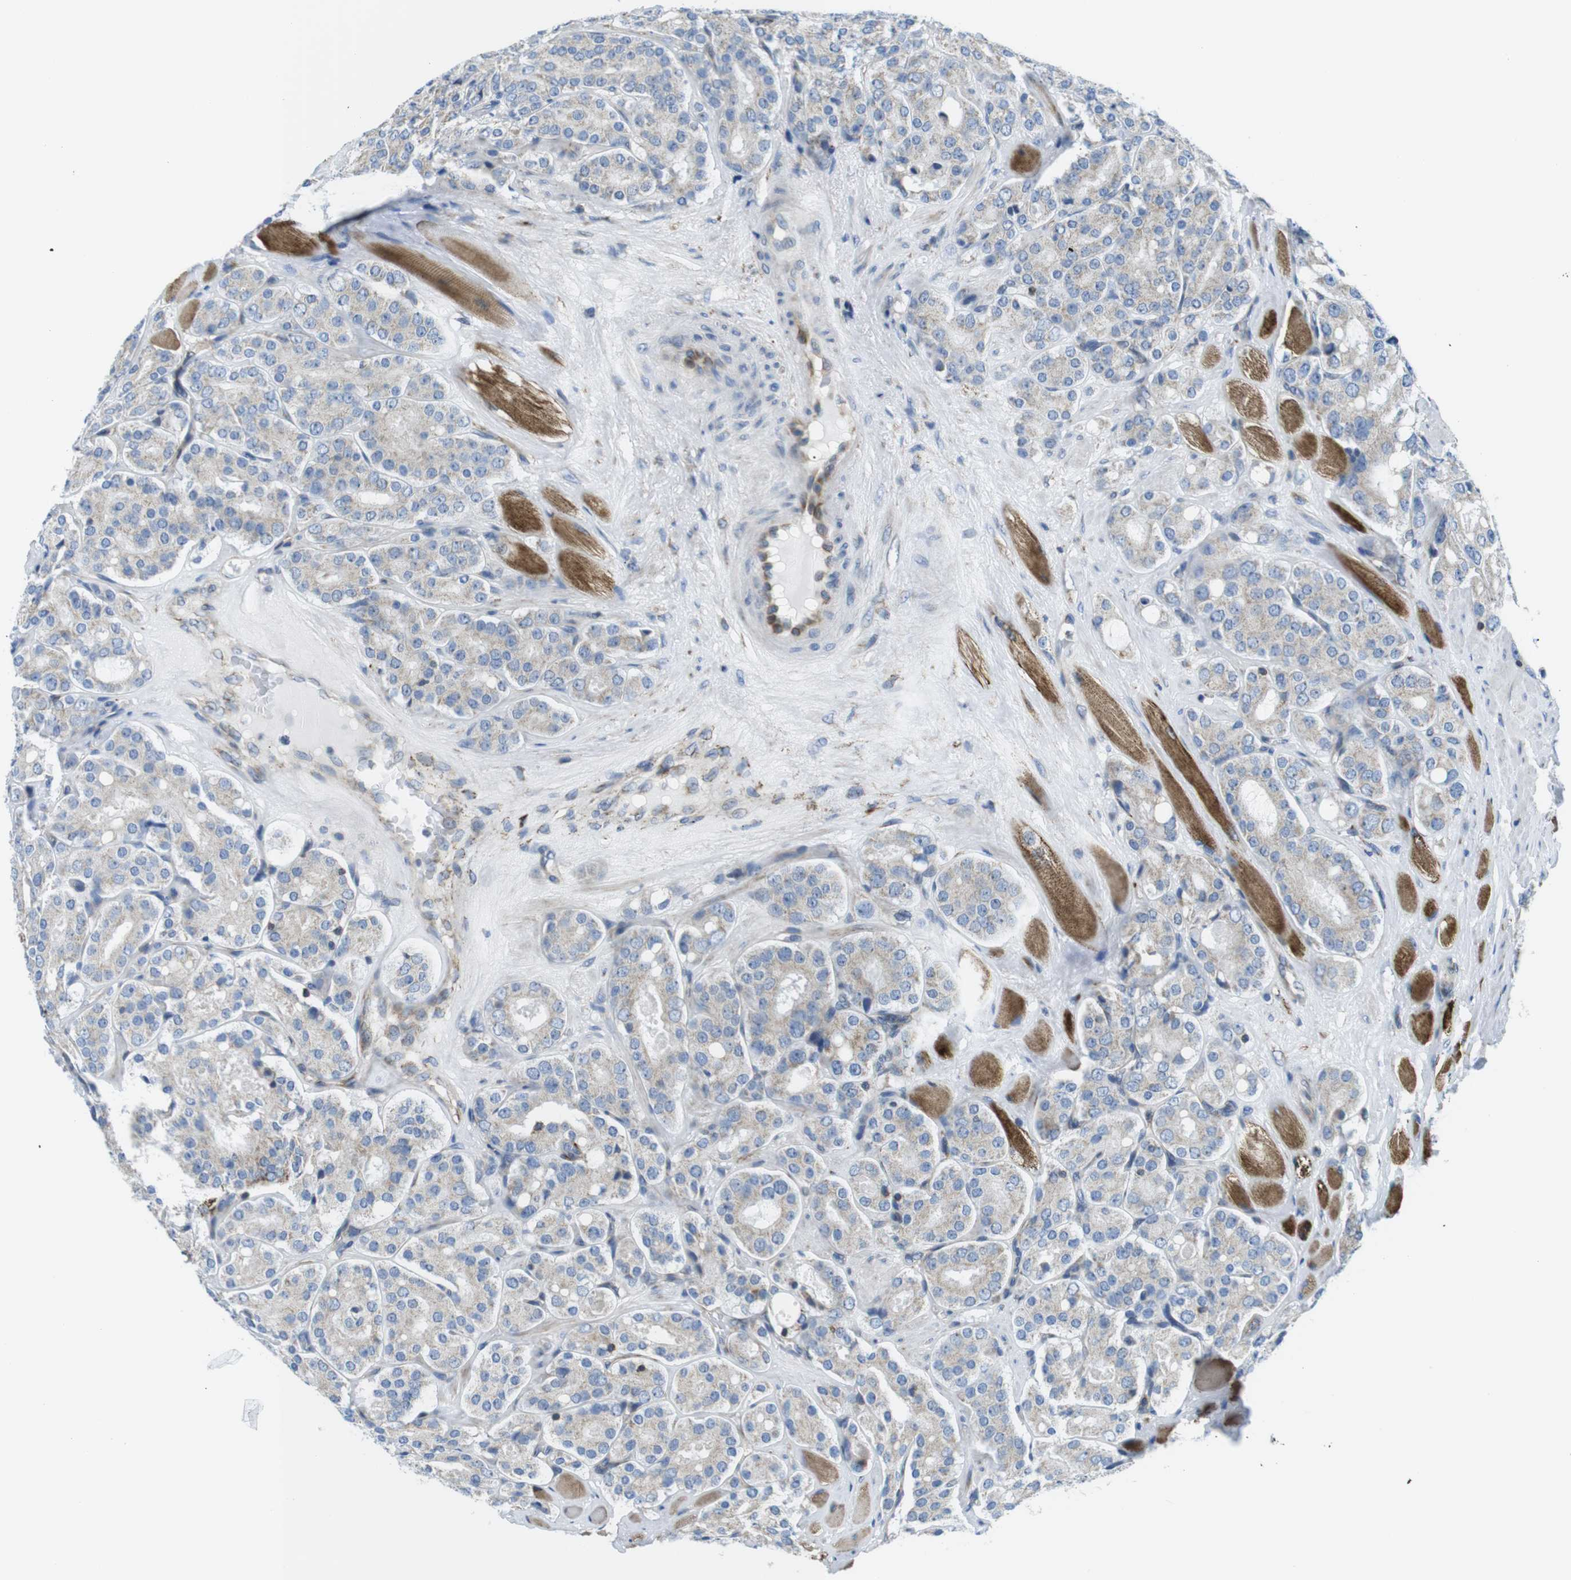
{"staining": {"intensity": "negative", "quantity": "none", "location": "none"}, "tissue": "prostate cancer", "cell_type": "Tumor cells", "image_type": "cancer", "snomed": [{"axis": "morphology", "description": "Adenocarcinoma, High grade"}, {"axis": "topography", "description": "Prostate"}], "caption": "Immunohistochemistry photomicrograph of prostate high-grade adenocarcinoma stained for a protein (brown), which demonstrates no positivity in tumor cells. (DAB IHC with hematoxylin counter stain).", "gene": "KCNE3", "patient": {"sex": "male", "age": 65}}